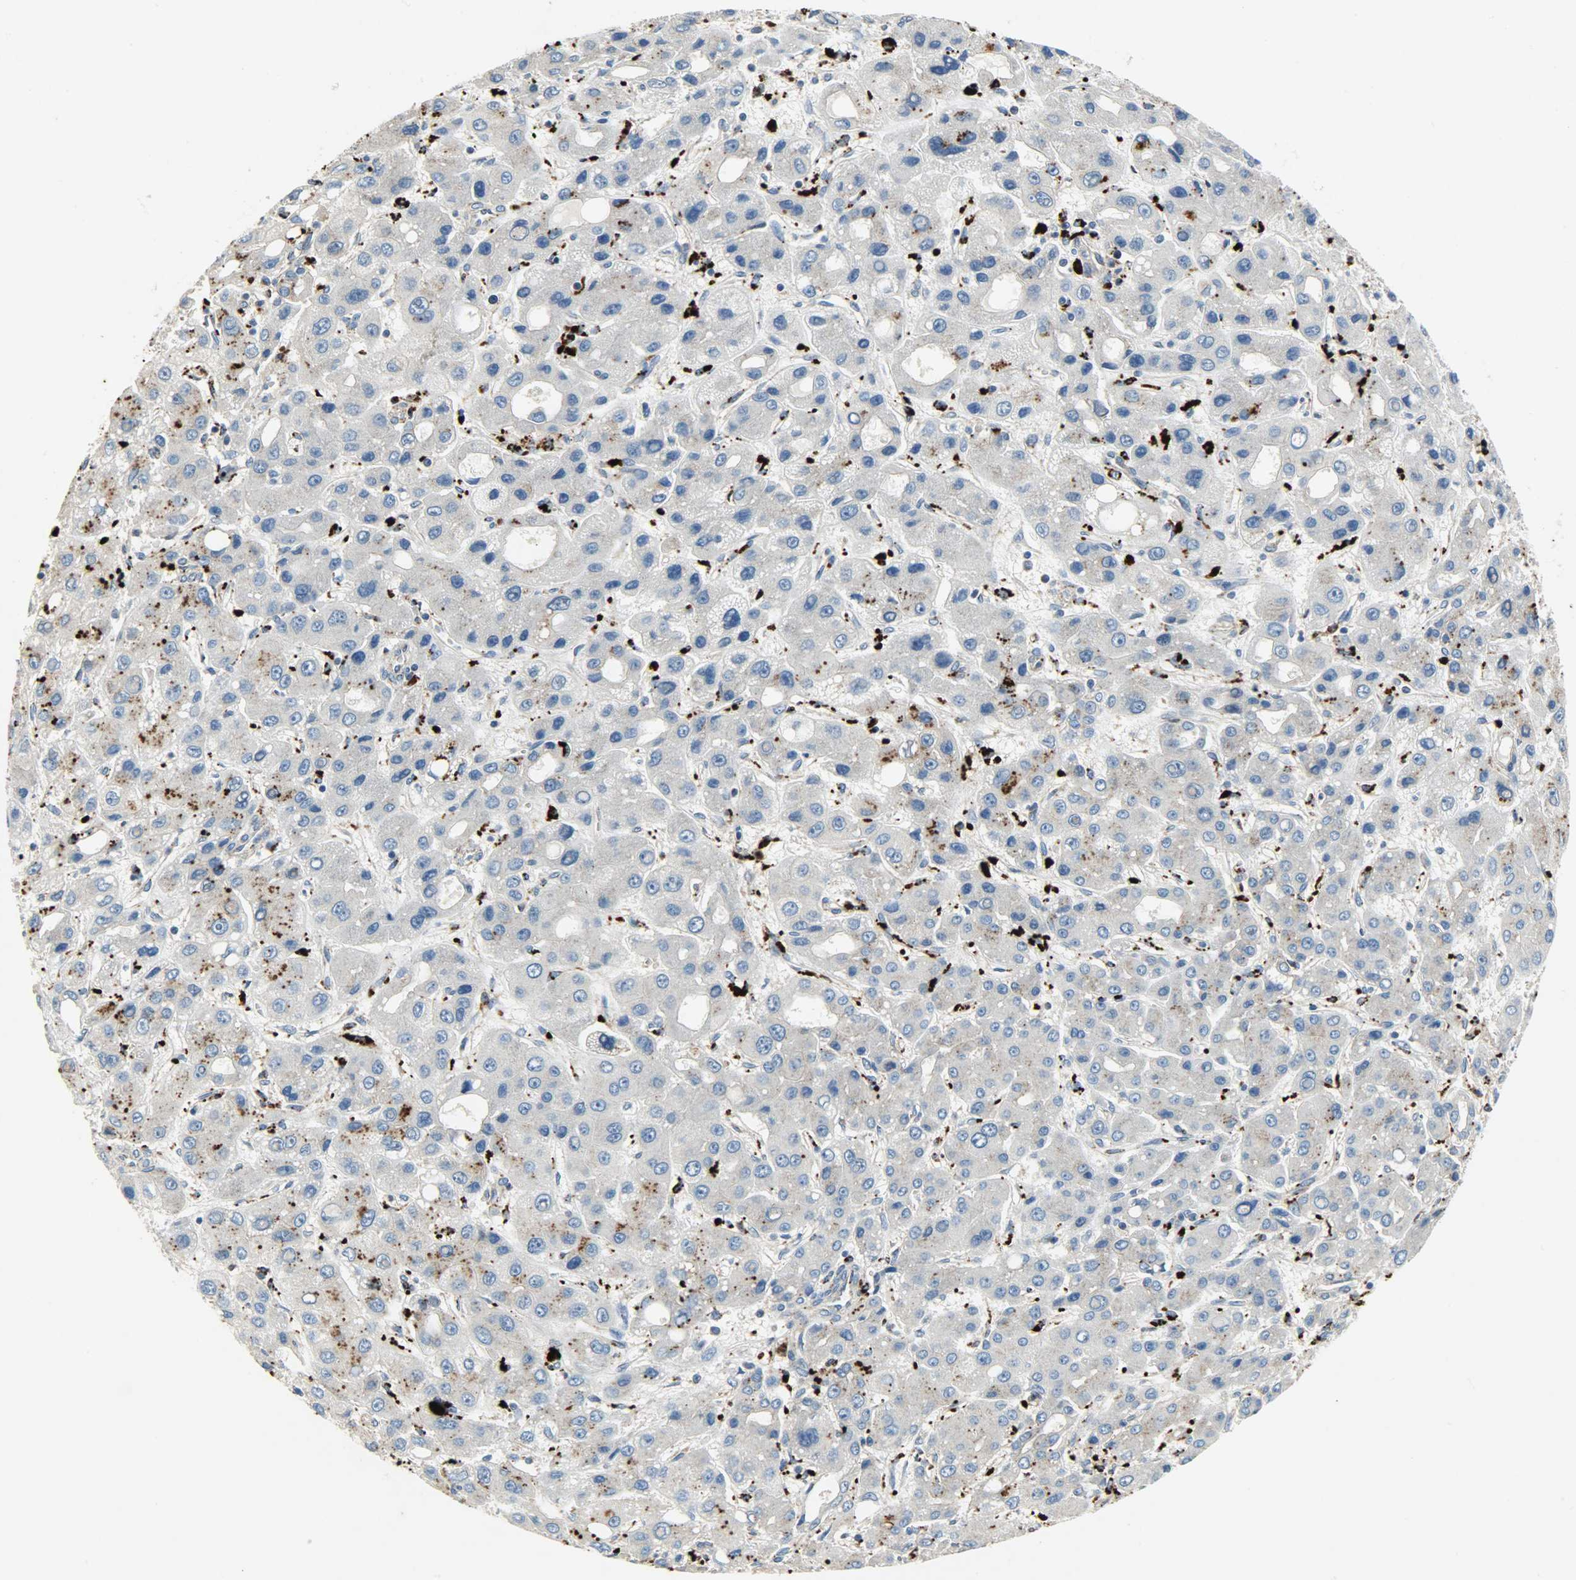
{"staining": {"intensity": "moderate", "quantity": "<25%", "location": "cytoplasmic/membranous"}, "tissue": "liver cancer", "cell_type": "Tumor cells", "image_type": "cancer", "snomed": [{"axis": "morphology", "description": "Carcinoma, Hepatocellular, NOS"}, {"axis": "topography", "description": "Liver"}], "caption": "Hepatocellular carcinoma (liver) stained with a protein marker demonstrates moderate staining in tumor cells.", "gene": "ASAH1", "patient": {"sex": "male", "age": 55}}